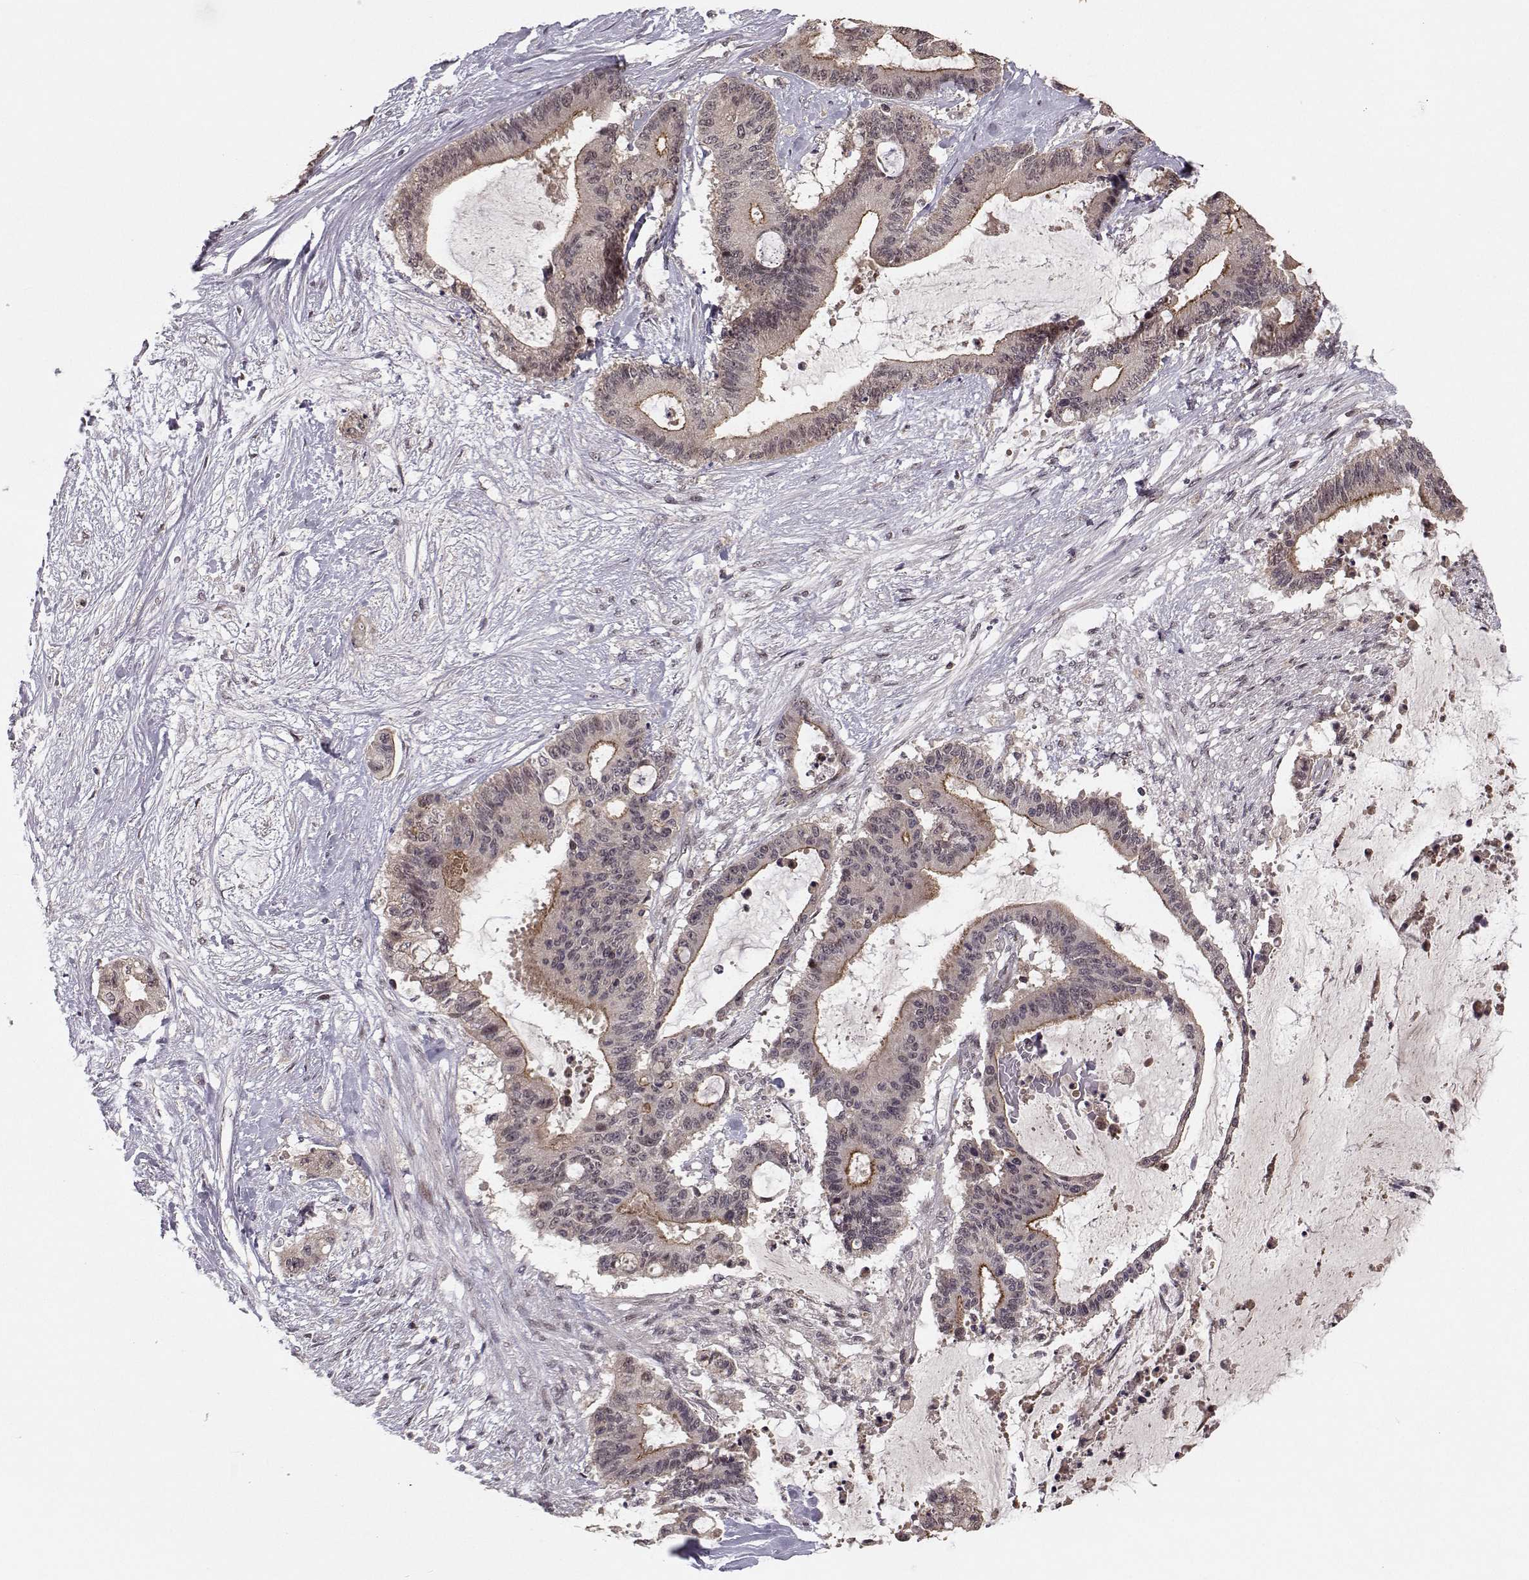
{"staining": {"intensity": "moderate", "quantity": "25%-75%", "location": "cytoplasmic/membranous"}, "tissue": "liver cancer", "cell_type": "Tumor cells", "image_type": "cancer", "snomed": [{"axis": "morphology", "description": "Normal tissue, NOS"}, {"axis": "morphology", "description": "Cholangiocarcinoma"}, {"axis": "topography", "description": "Liver"}, {"axis": "topography", "description": "Peripheral nerve tissue"}], "caption": "Human cholangiocarcinoma (liver) stained with a protein marker exhibits moderate staining in tumor cells.", "gene": "PLEKHG3", "patient": {"sex": "female", "age": 73}}